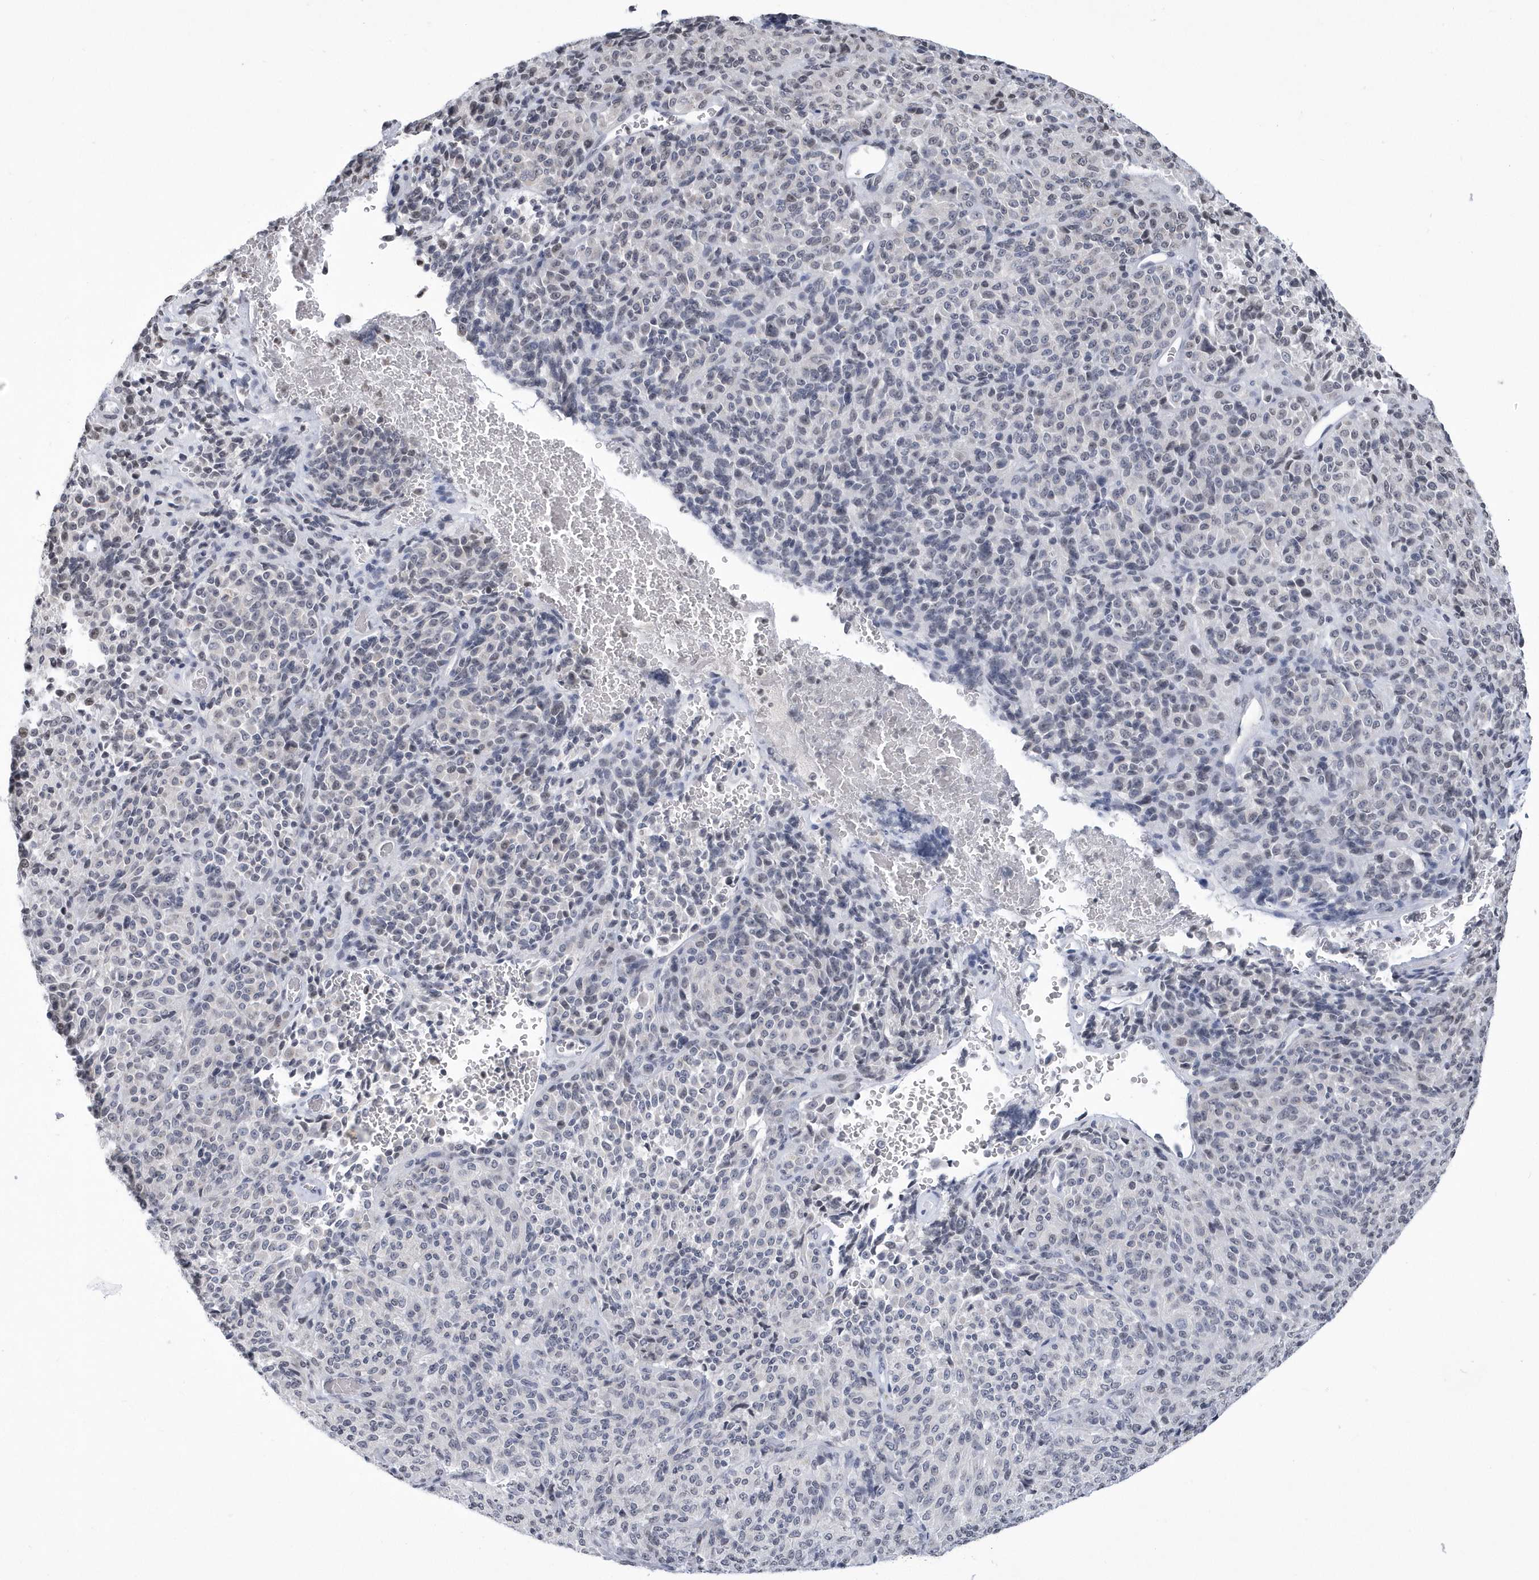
{"staining": {"intensity": "negative", "quantity": "none", "location": "none"}, "tissue": "melanoma", "cell_type": "Tumor cells", "image_type": "cancer", "snomed": [{"axis": "morphology", "description": "Malignant melanoma, Metastatic site"}, {"axis": "topography", "description": "Brain"}], "caption": "An image of human melanoma is negative for staining in tumor cells.", "gene": "VWA5B2", "patient": {"sex": "female", "age": 56}}